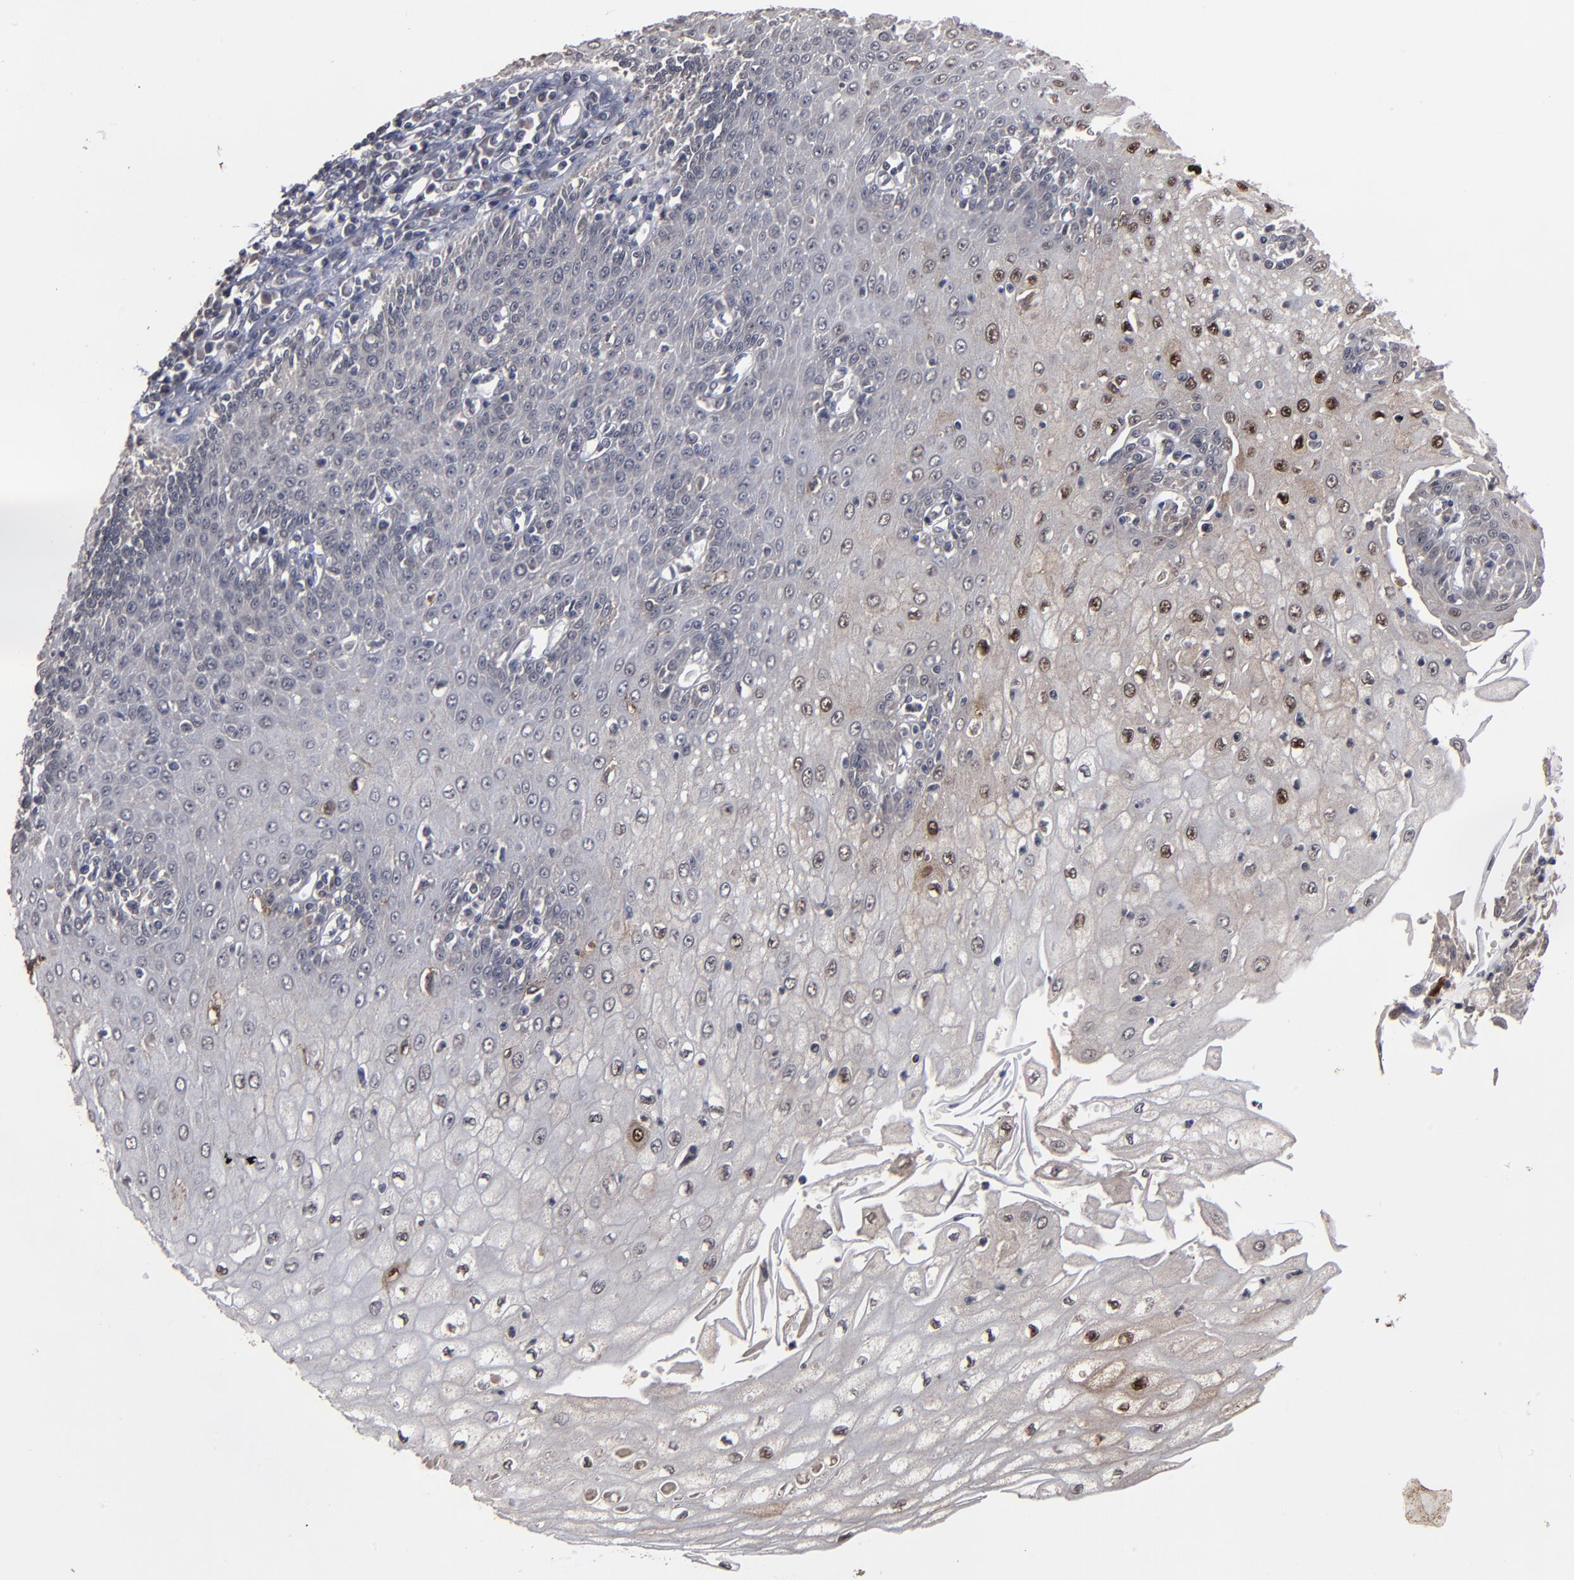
{"staining": {"intensity": "moderate", "quantity": "25%-75%", "location": "nuclear"}, "tissue": "esophagus", "cell_type": "Squamous epithelial cells", "image_type": "normal", "snomed": [{"axis": "morphology", "description": "Normal tissue, NOS"}, {"axis": "topography", "description": "Esophagus"}], "caption": "Immunohistochemical staining of unremarkable human esophagus demonstrates 25%-75% levels of moderate nuclear protein expression in approximately 25%-75% of squamous epithelial cells.", "gene": "SLC22A17", "patient": {"sex": "male", "age": 65}}